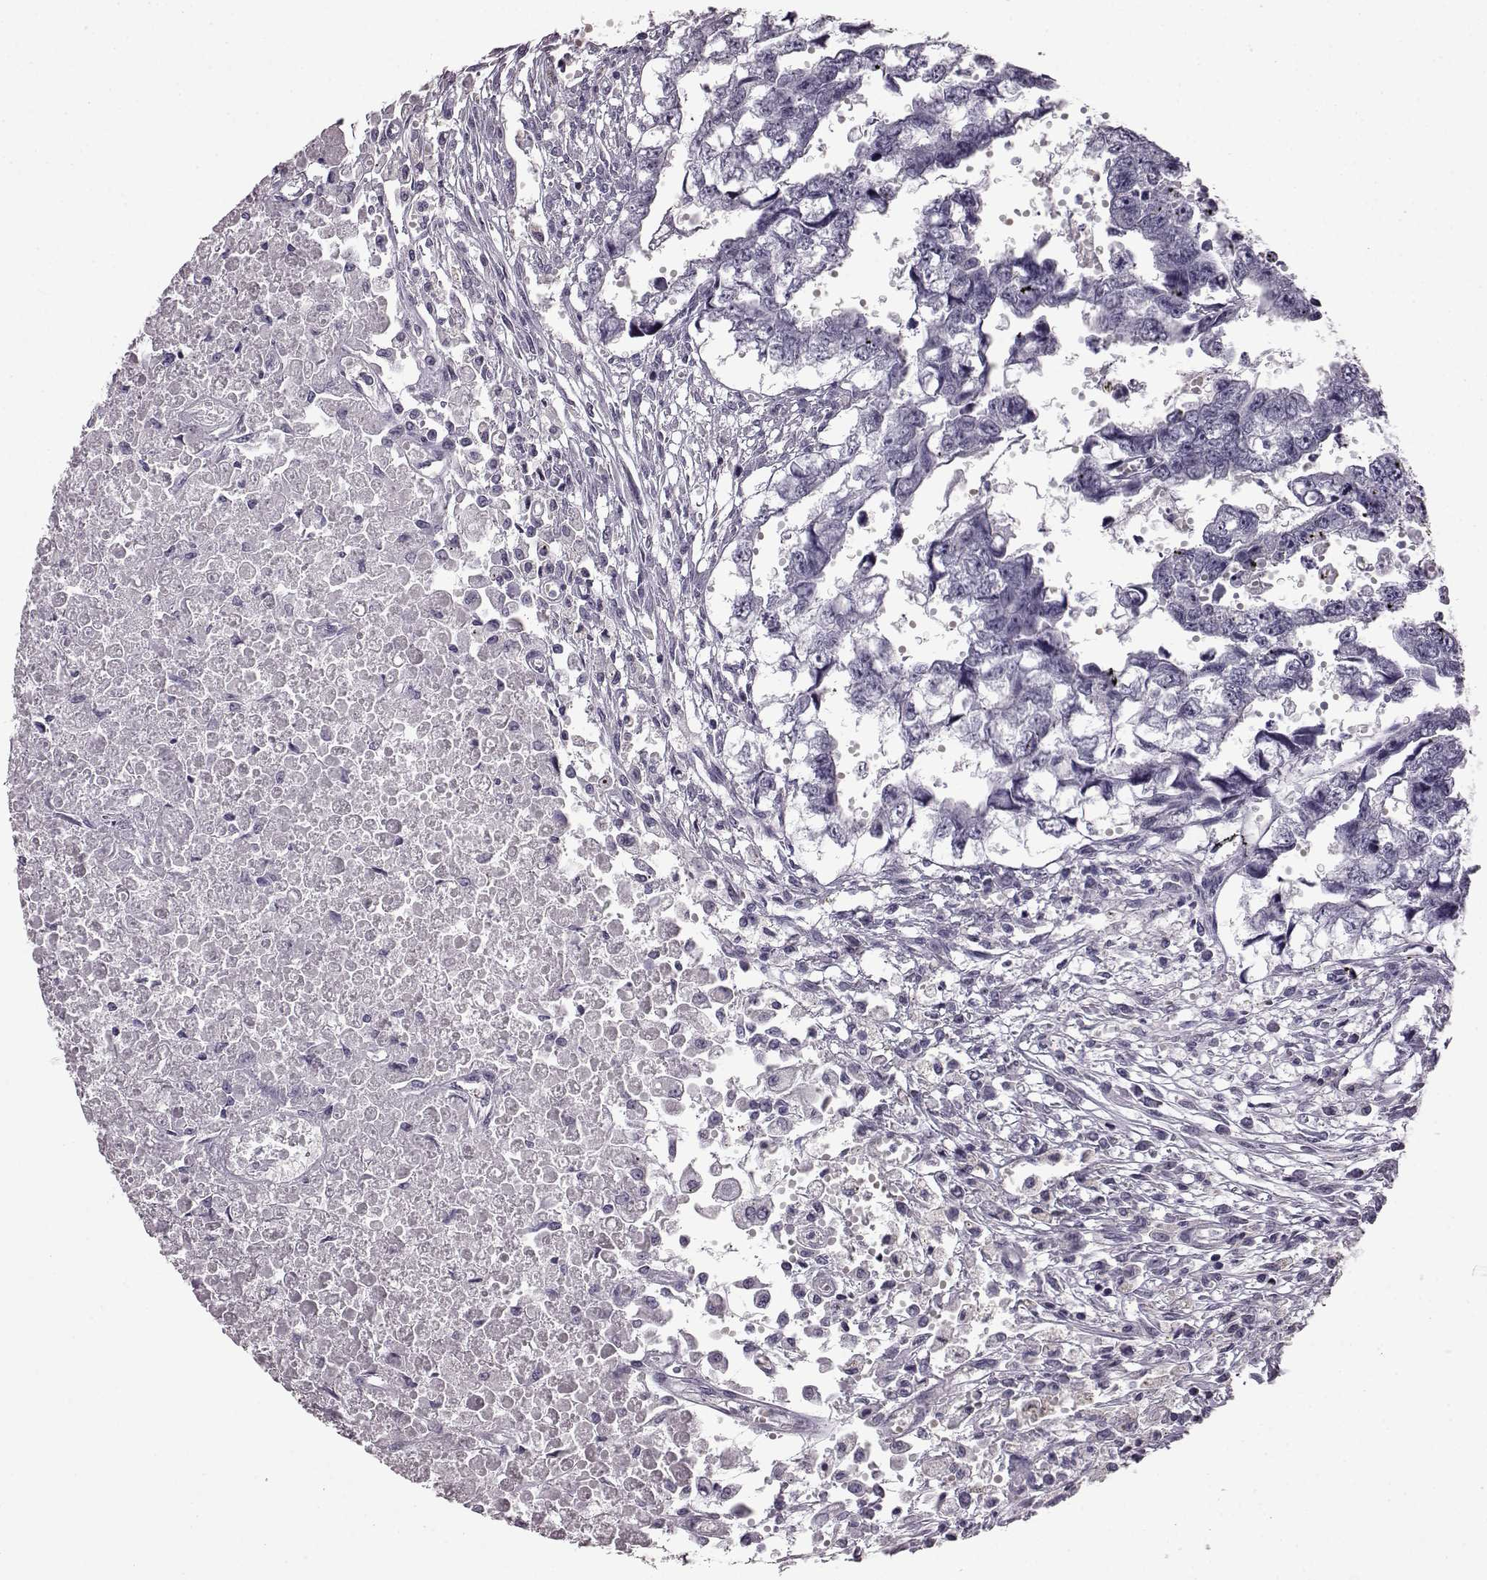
{"staining": {"intensity": "negative", "quantity": "none", "location": "none"}, "tissue": "testis cancer", "cell_type": "Tumor cells", "image_type": "cancer", "snomed": [{"axis": "morphology", "description": "Carcinoma, Embryonal, NOS"}, {"axis": "morphology", "description": "Teratoma, malignant, NOS"}, {"axis": "topography", "description": "Testis"}], "caption": "Immunohistochemistry histopathology image of neoplastic tissue: human testis cancer (embryonal carcinoma) stained with DAB (3,3'-diaminobenzidine) demonstrates no significant protein positivity in tumor cells.", "gene": "AIPL1", "patient": {"sex": "male", "age": 44}}